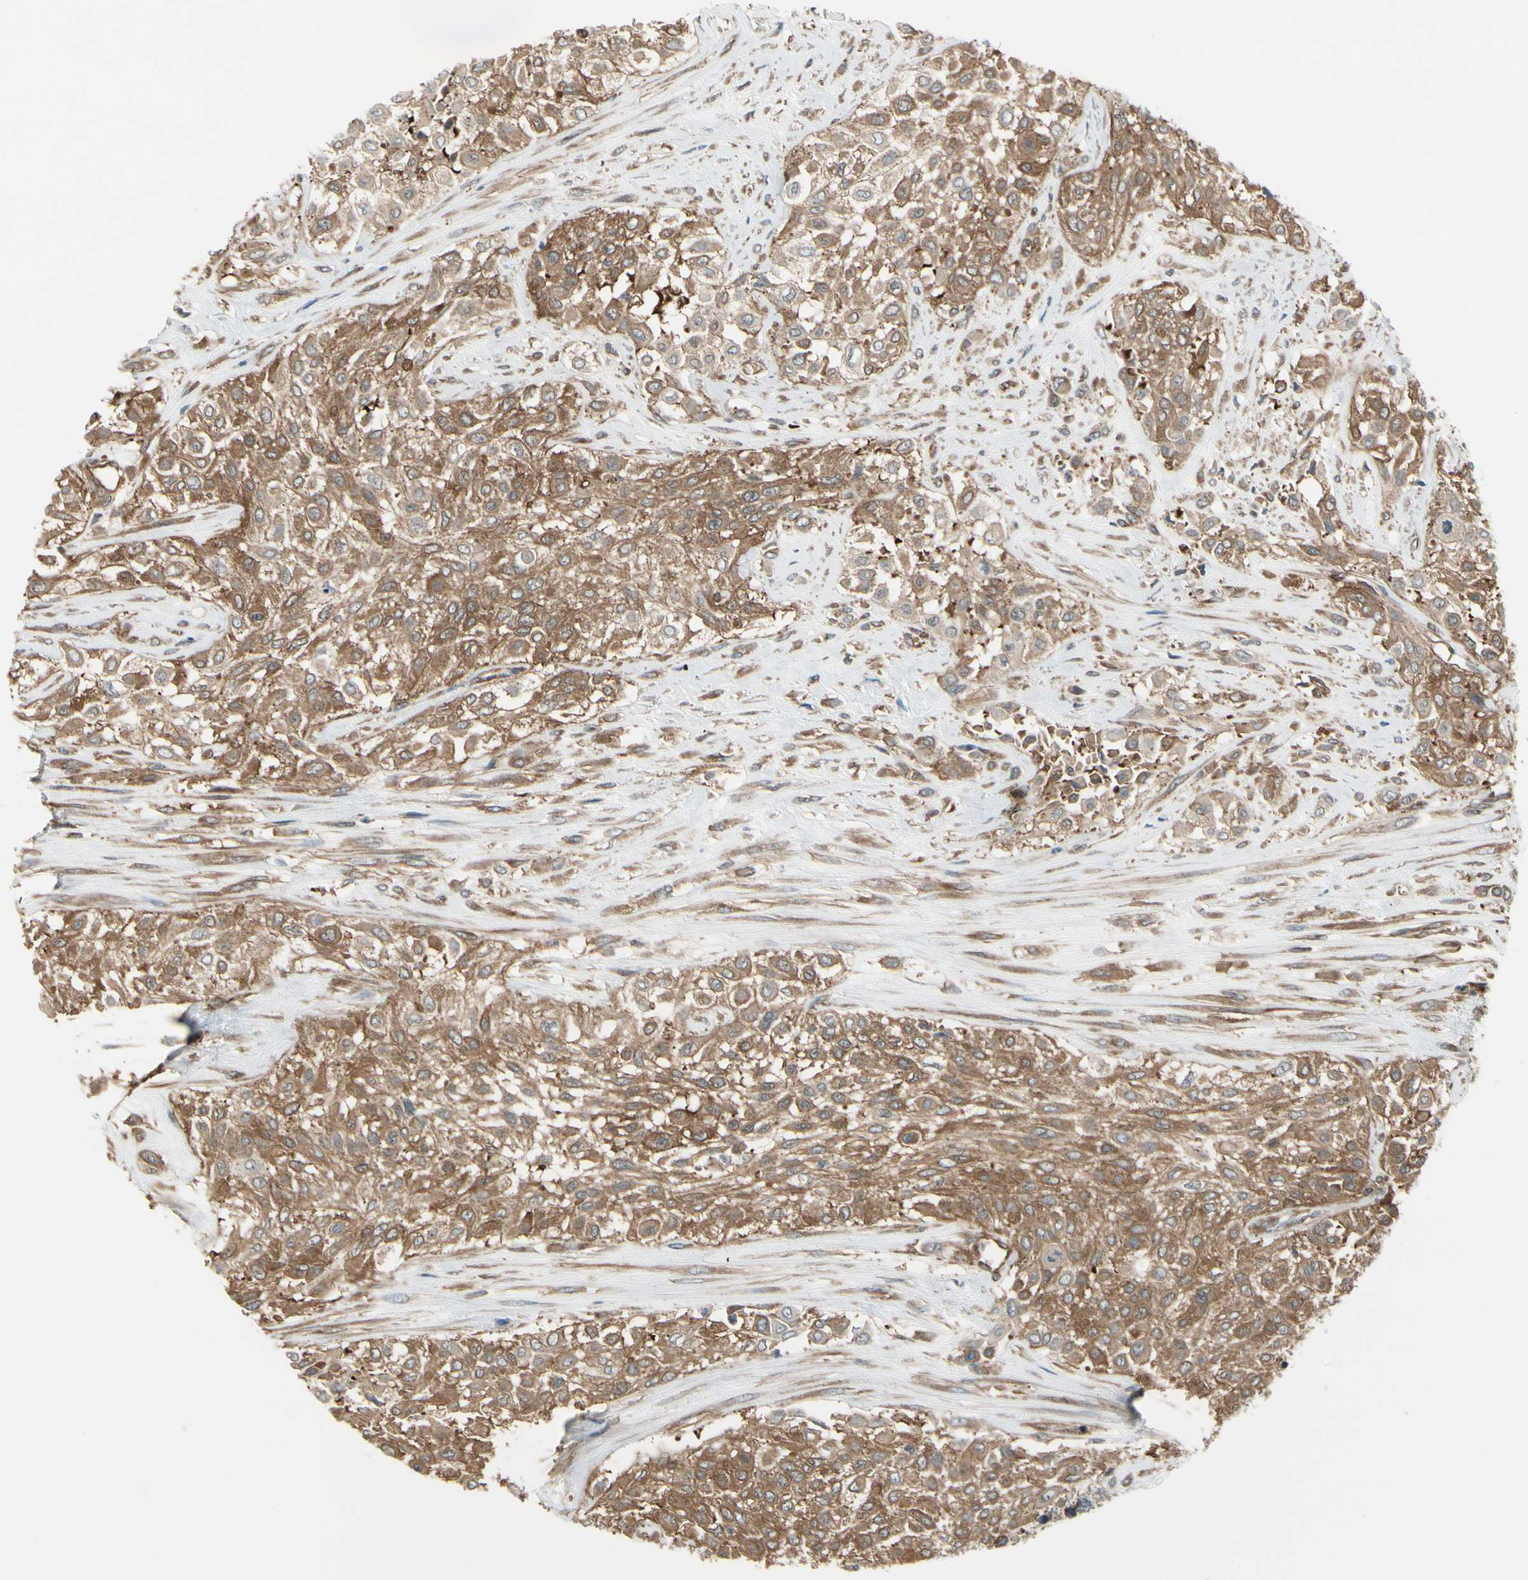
{"staining": {"intensity": "moderate", "quantity": ">75%", "location": "cytoplasmic/membranous"}, "tissue": "urothelial cancer", "cell_type": "Tumor cells", "image_type": "cancer", "snomed": [{"axis": "morphology", "description": "Urothelial carcinoma, High grade"}, {"axis": "topography", "description": "Urinary bladder"}], "caption": "A brown stain labels moderate cytoplasmic/membranous expression of a protein in urothelial cancer tumor cells. The protein is stained brown, and the nuclei are stained in blue (DAB IHC with brightfield microscopy, high magnification).", "gene": "EPS15", "patient": {"sex": "male", "age": 57}}